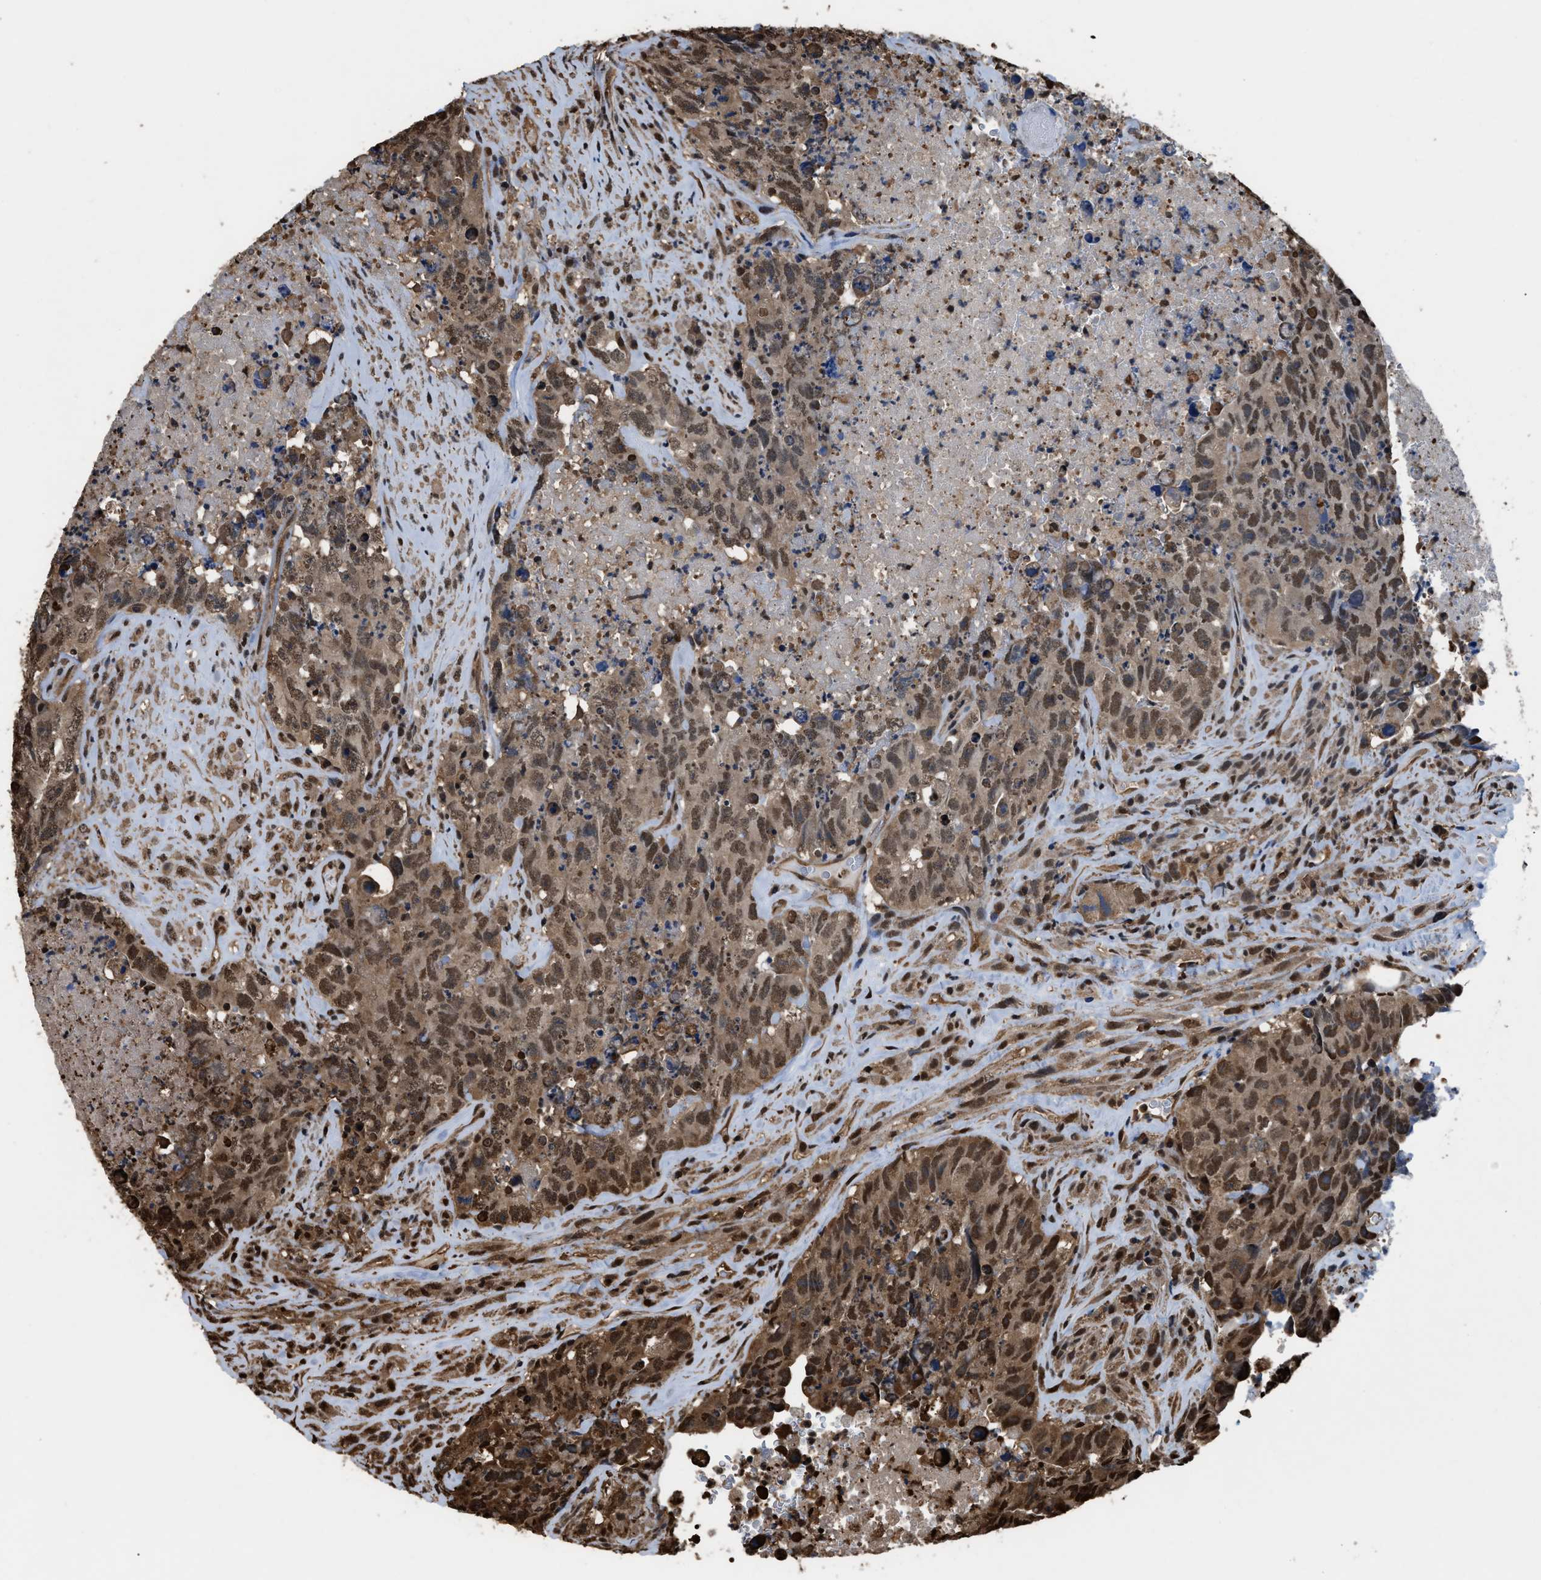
{"staining": {"intensity": "moderate", "quantity": ">75%", "location": "cytoplasmic/membranous,nuclear"}, "tissue": "testis cancer", "cell_type": "Tumor cells", "image_type": "cancer", "snomed": [{"axis": "morphology", "description": "Carcinoma, Embryonal, NOS"}, {"axis": "topography", "description": "Testis"}], "caption": "Moderate cytoplasmic/membranous and nuclear expression for a protein is present in approximately >75% of tumor cells of embryonal carcinoma (testis) using immunohistochemistry.", "gene": "FNTA", "patient": {"sex": "male", "age": 32}}